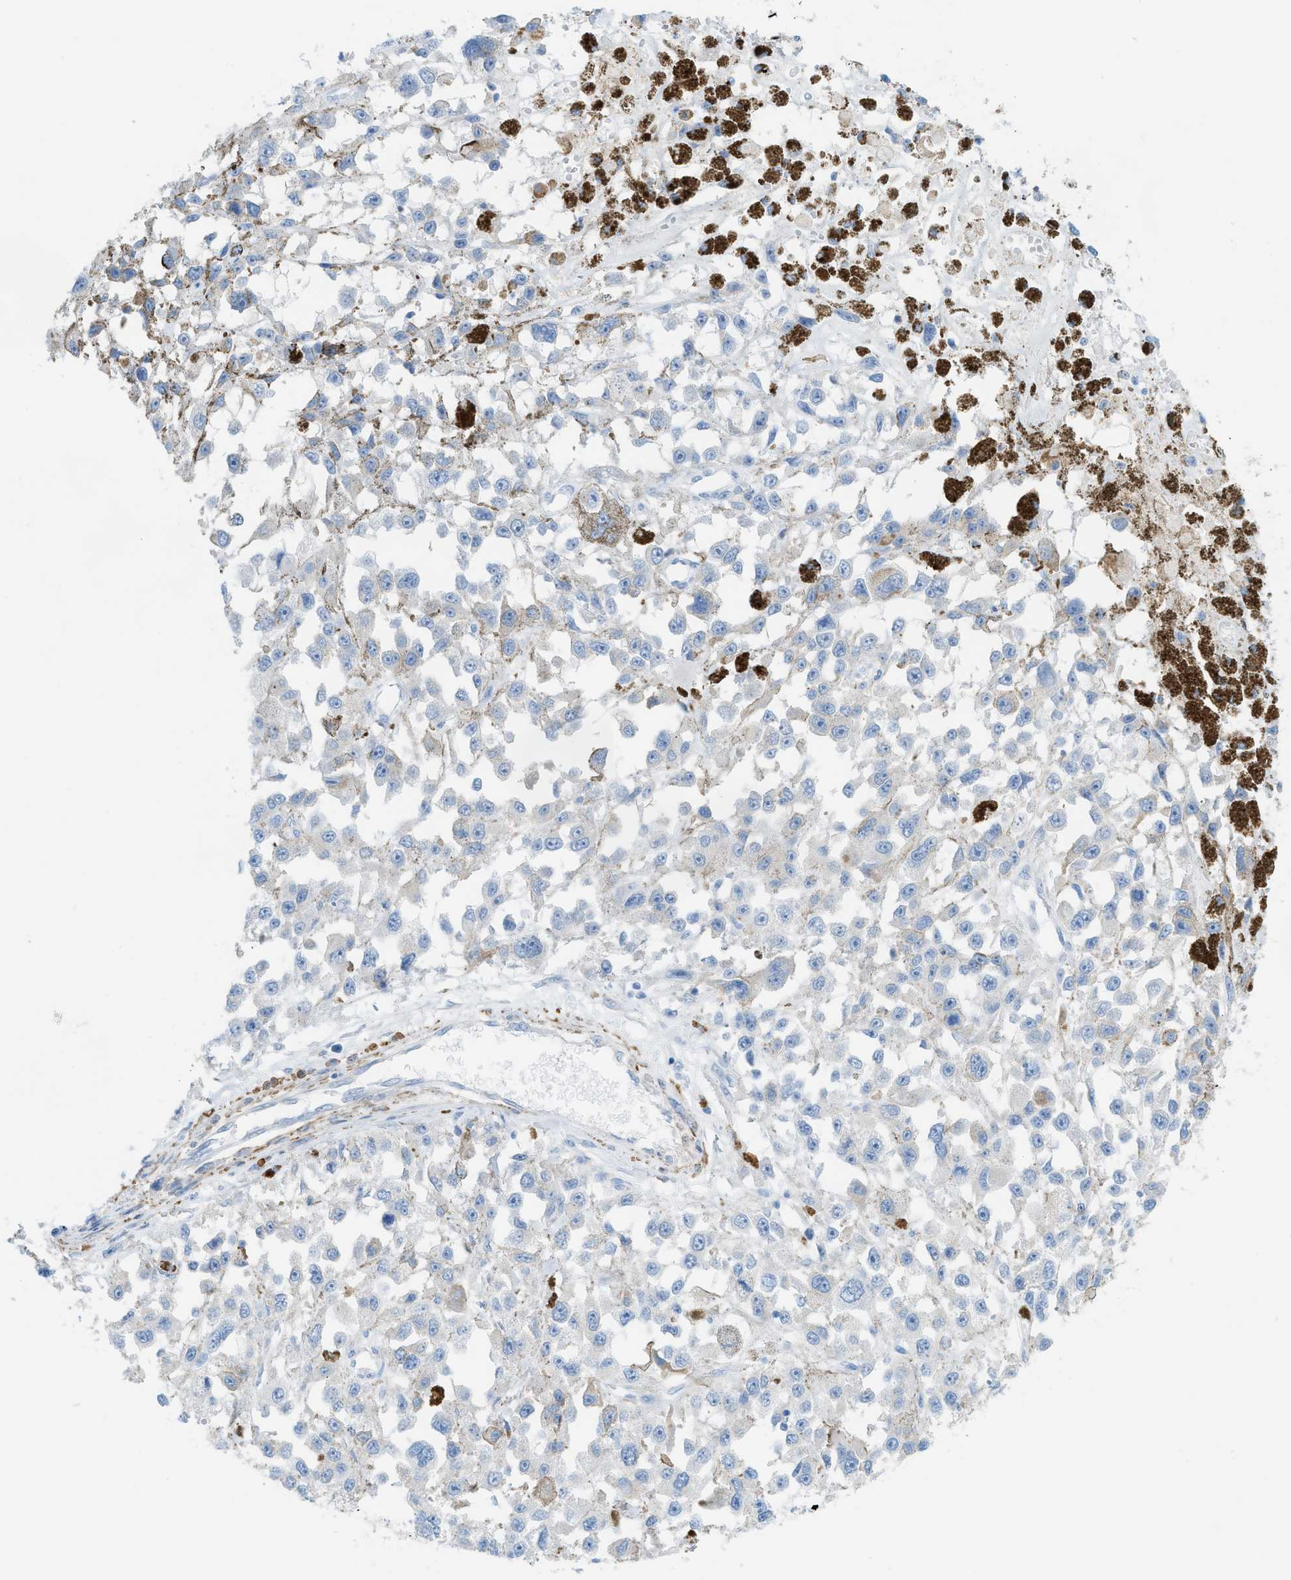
{"staining": {"intensity": "negative", "quantity": "none", "location": "none"}, "tissue": "melanoma", "cell_type": "Tumor cells", "image_type": "cancer", "snomed": [{"axis": "morphology", "description": "Malignant melanoma, Metastatic site"}, {"axis": "topography", "description": "Lymph node"}], "caption": "Histopathology image shows no protein positivity in tumor cells of melanoma tissue.", "gene": "MYH11", "patient": {"sex": "male", "age": 59}}